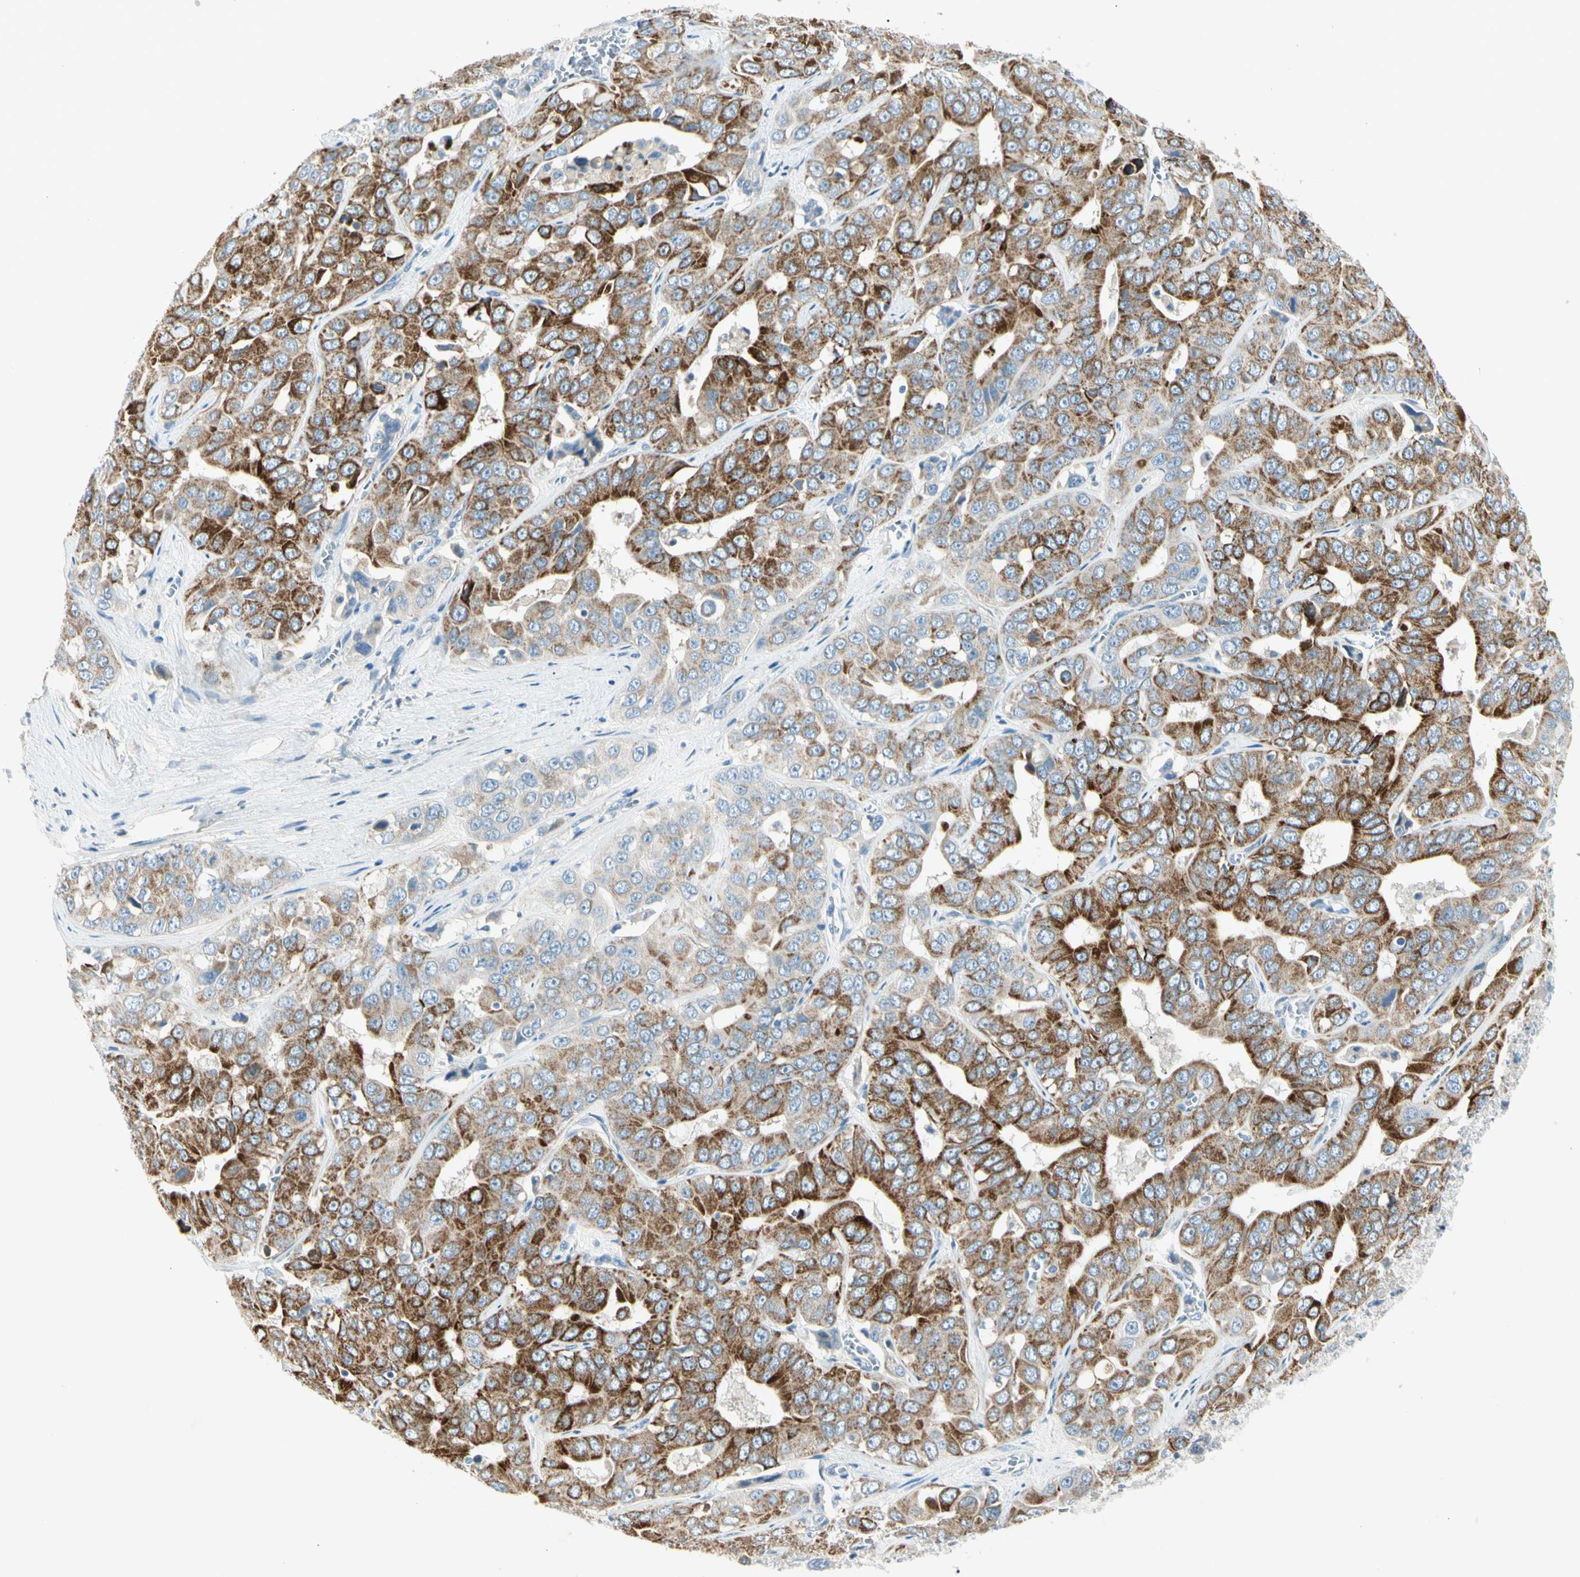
{"staining": {"intensity": "strong", "quantity": "25%-75%", "location": "cytoplasmic/membranous"}, "tissue": "liver cancer", "cell_type": "Tumor cells", "image_type": "cancer", "snomed": [{"axis": "morphology", "description": "Cholangiocarcinoma"}, {"axis": "topography", "description": "Liver"}], "caption": "Human liver cancer stained with a protein marker reveals strong staining in tumor cells.", "gene": "SLC6A15", "patient": {"sex": "female", "age": 52}}